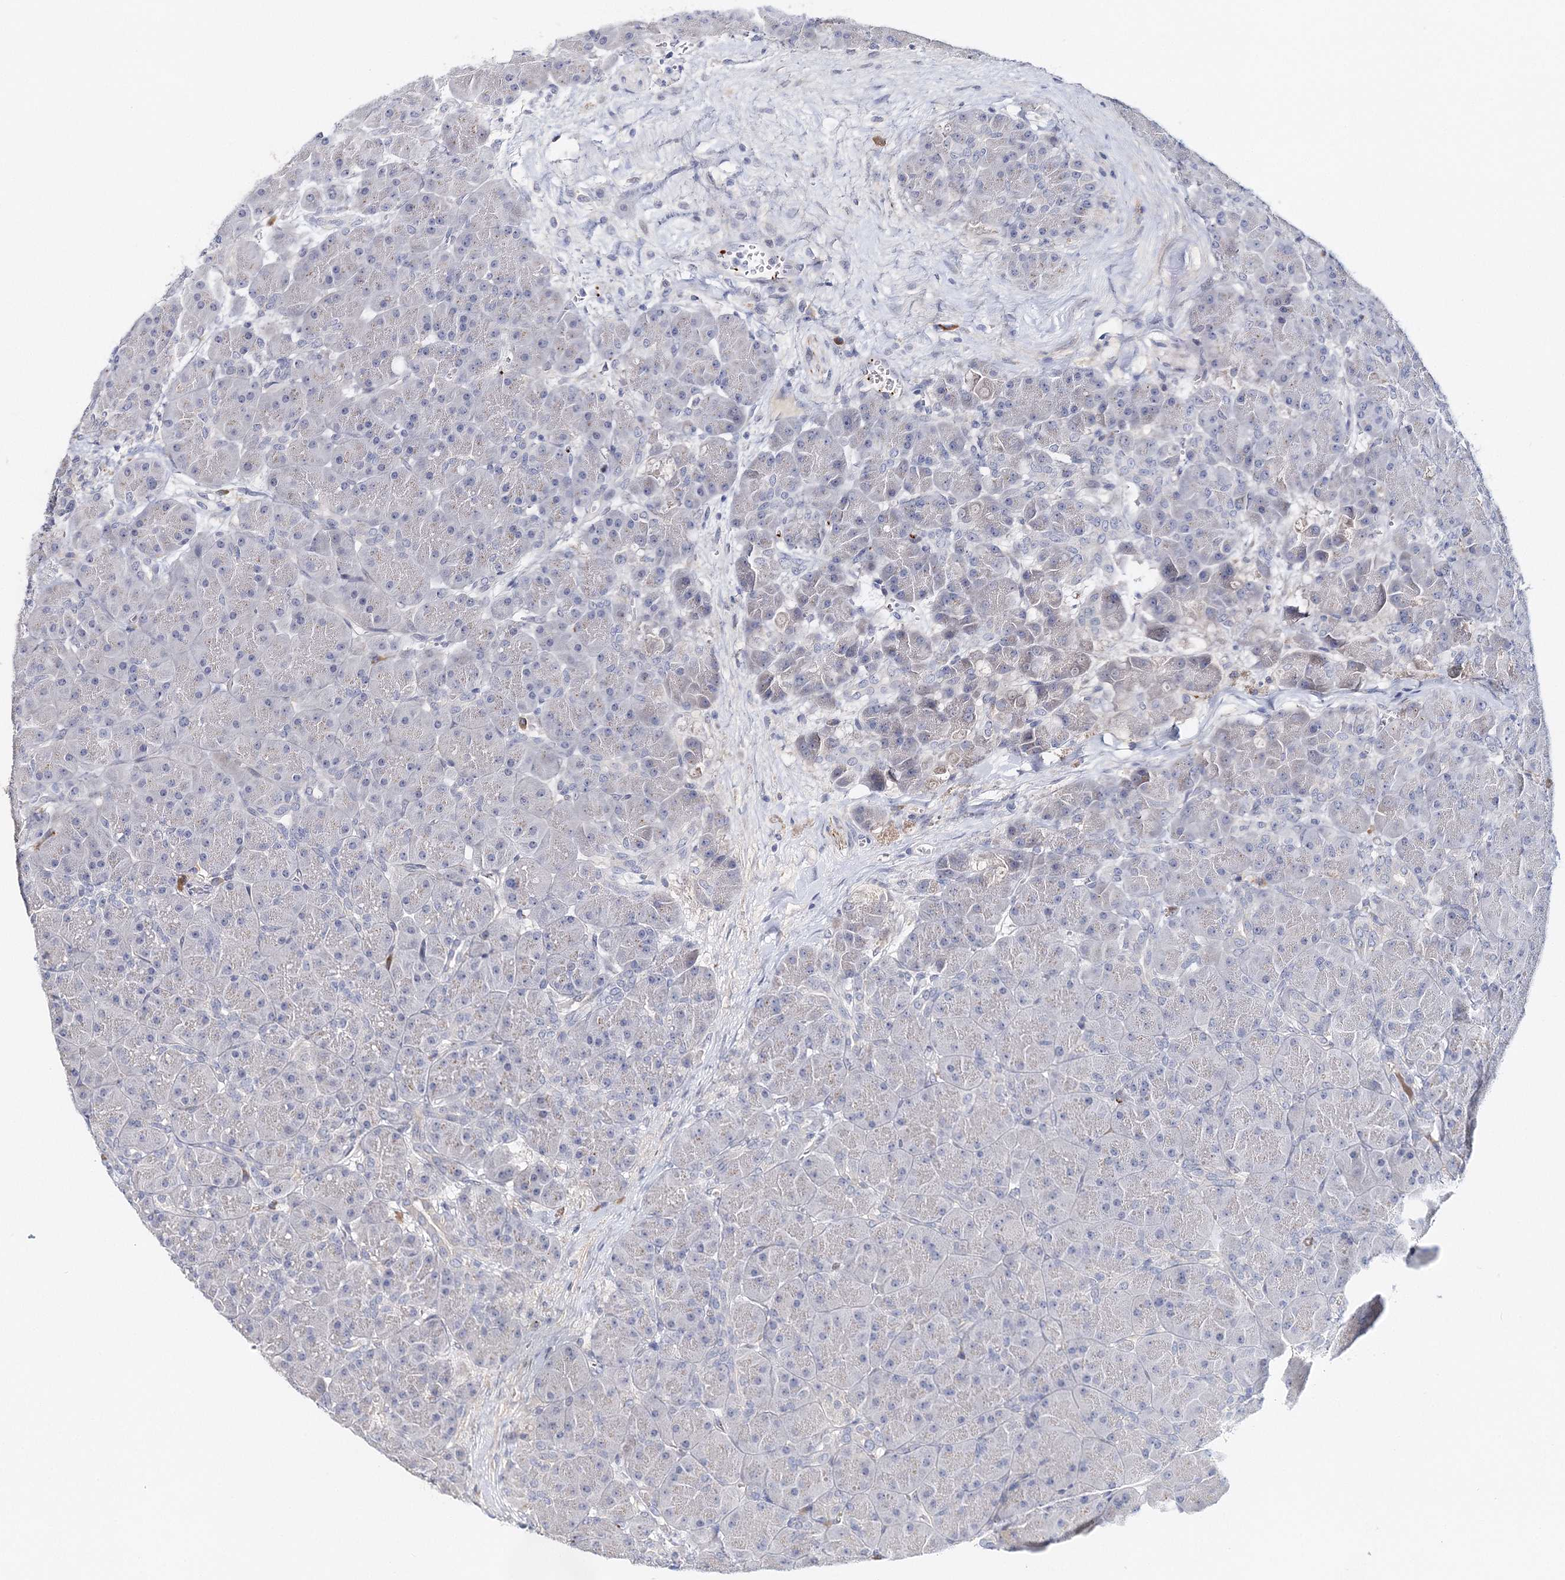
{"staining": {"intensity": "negative", "quantity": "none", "location": "none"}, "tissue": "pancreas", "cell_type": "Exocrine glandular cells", "image_type": "normal", "snomed": [{"axis": "morphology", "description": "Normal tissue, NOS"}, {"axis": "topography", "description": "Pancreas"}], "caption": "Benign pancreas was stained to show a protein in brown. There is no significant positivity in exocrine glandular cells.", "gene": "MYOZ2", "patient": {"sex": "male", "age": 66}}